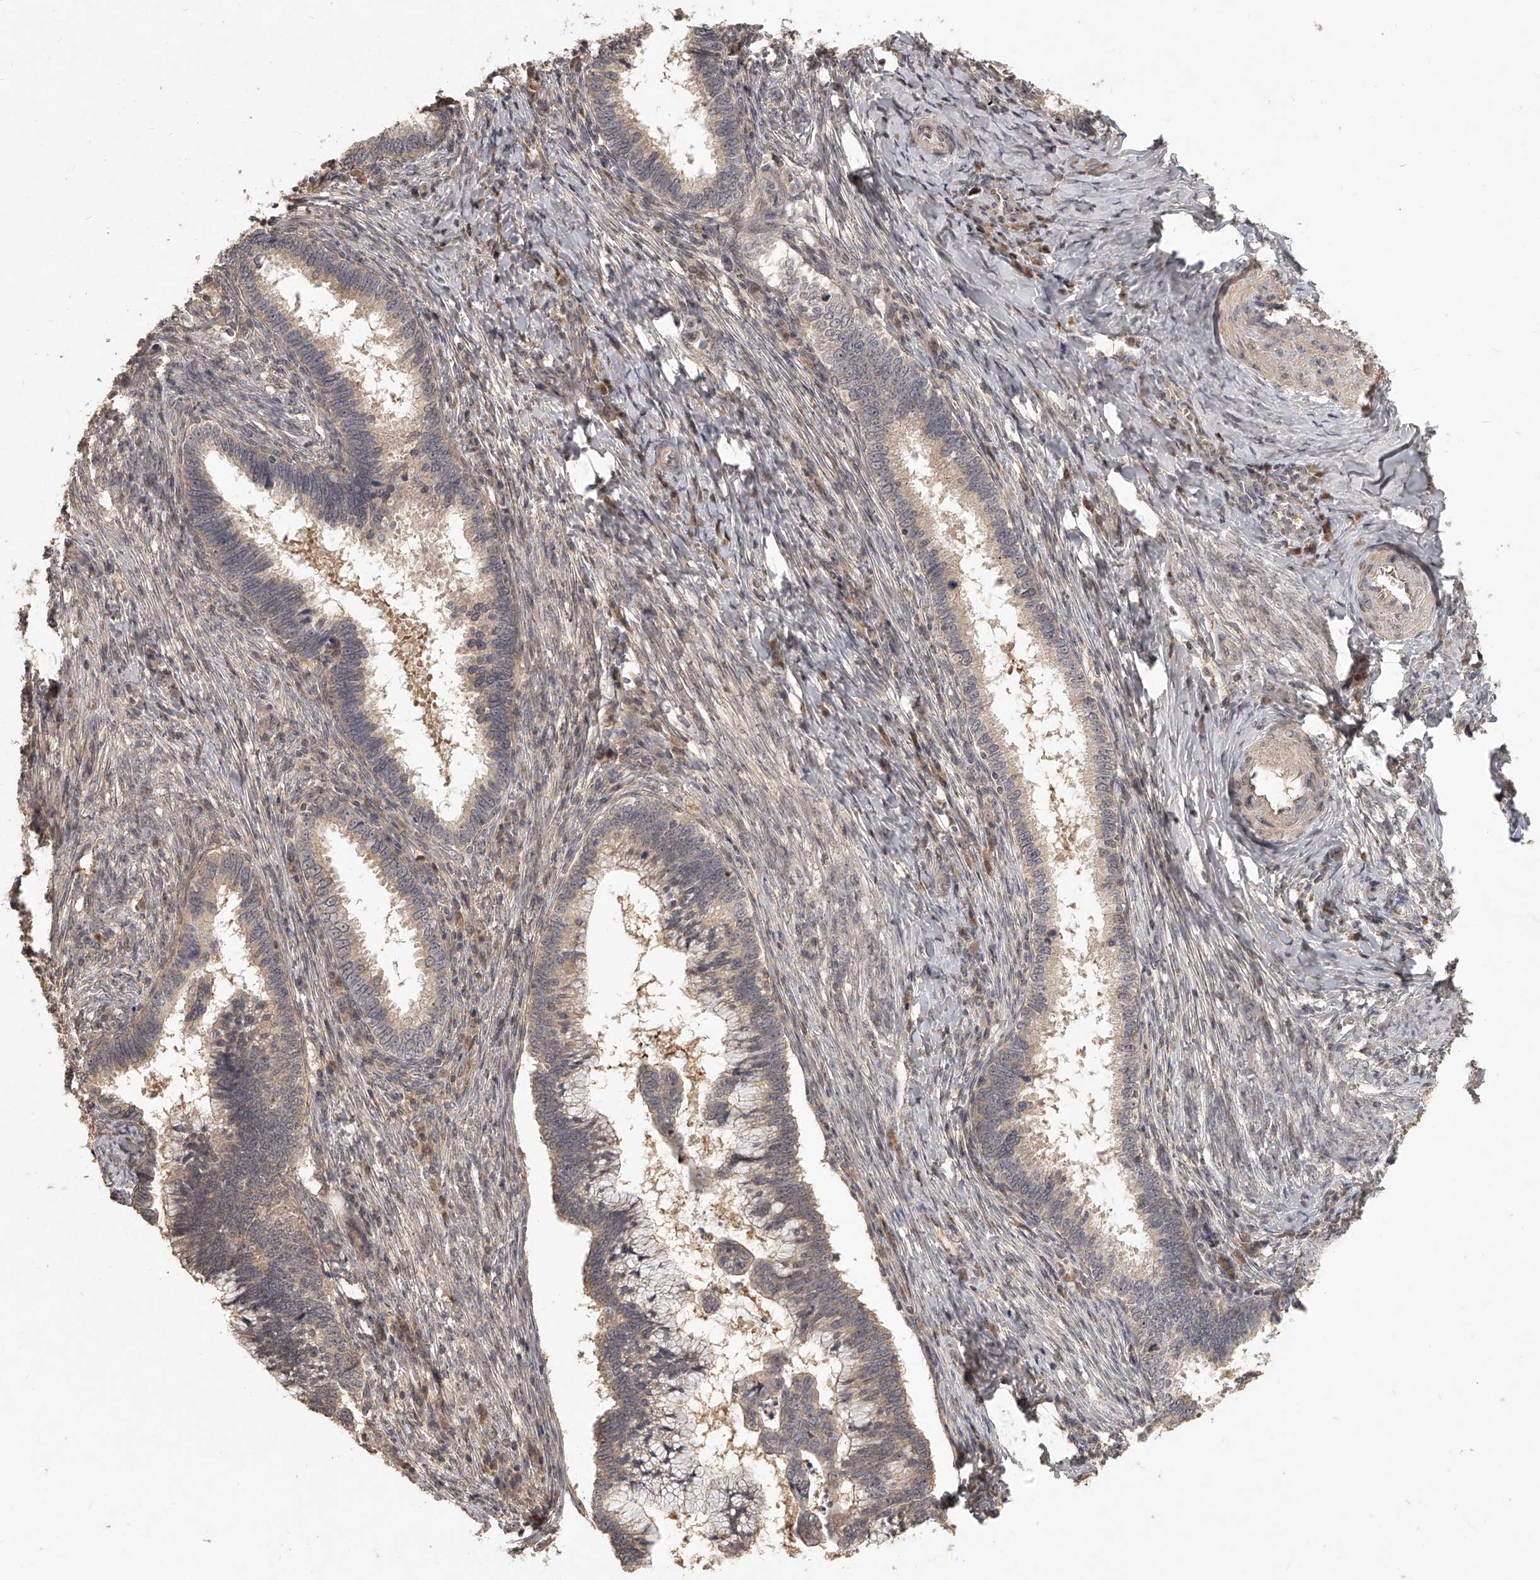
{"staining": {"intensity": "weak", "quantity": ">75%", "location": "cytoplasmic/membranous"}, "tissue": "cervical cancer", "cell_type": "Tumor cells", "image_type": "cancer", "snomed": [{"axis": "morphology", "description": "Adenocarcinoma, NOS"}, {"axis": "topography", "description": "Cervix"}], "caption": "Immunohistochemistry (IHC) staining of cervical cancer (adenocarcinoma), which reveals low levels of weak cytoplasmic/membranous expression in approximately >75% of tumor cells indicating weak cytoplasmic/membranous protein staining. The staining was performed using DAB (brown) for protein detection and nuclei were counterstained in hematoxylin (blue).", "gene": "SLC37A1", "patient": {"sex": "female", "age": 36}}